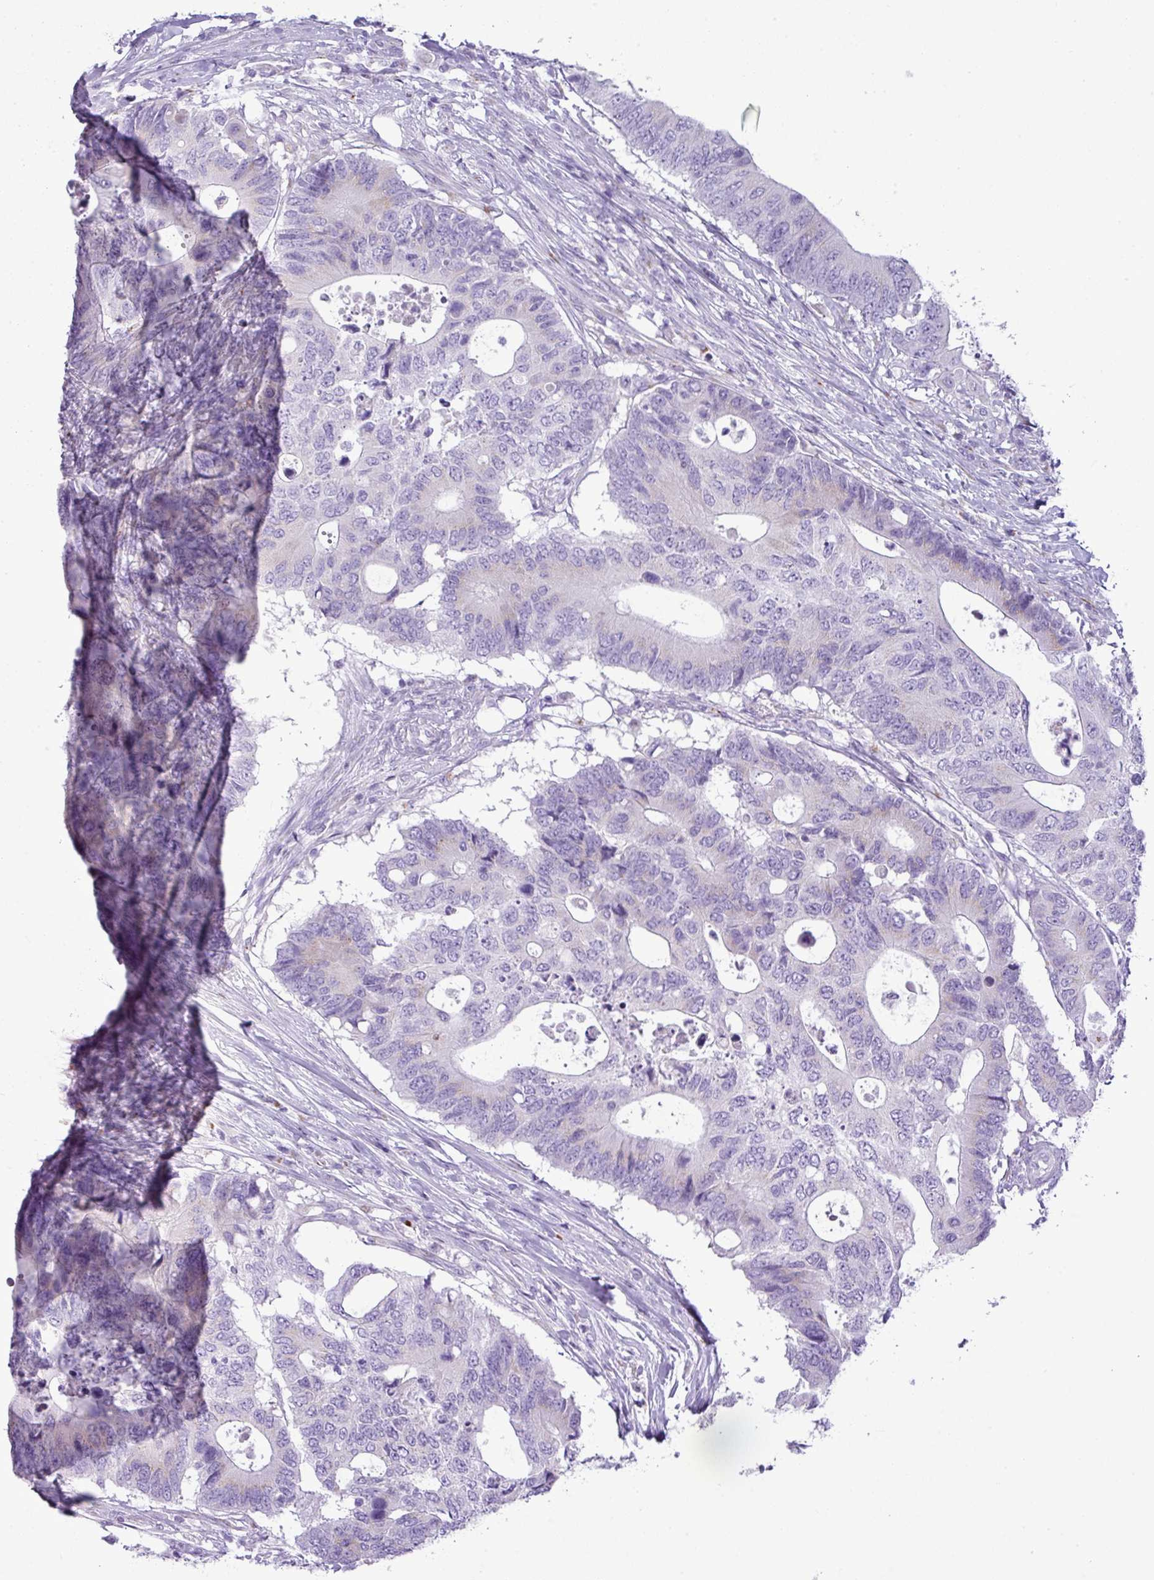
{"staining": {"intensity": "negative", "quantity": "none", "location": "none"}, "tissue": "colorectal cancer", "cell_type": "Tumor cells", "image_type": "cancer", "snomed": [{"axis": "morphology", "description": "Adenocarcinoma, NOS"}, {"axis": "topography", "description": "Colon"}], "caption": "DAB (3,3'-diaminobenzidine) immunohistochemical staining of colorectal adenocarcinoma demonstrates no significant expression in tumor cells.", "gene": "FAM43A", "patient": {"sex": "male", "age": 71}}